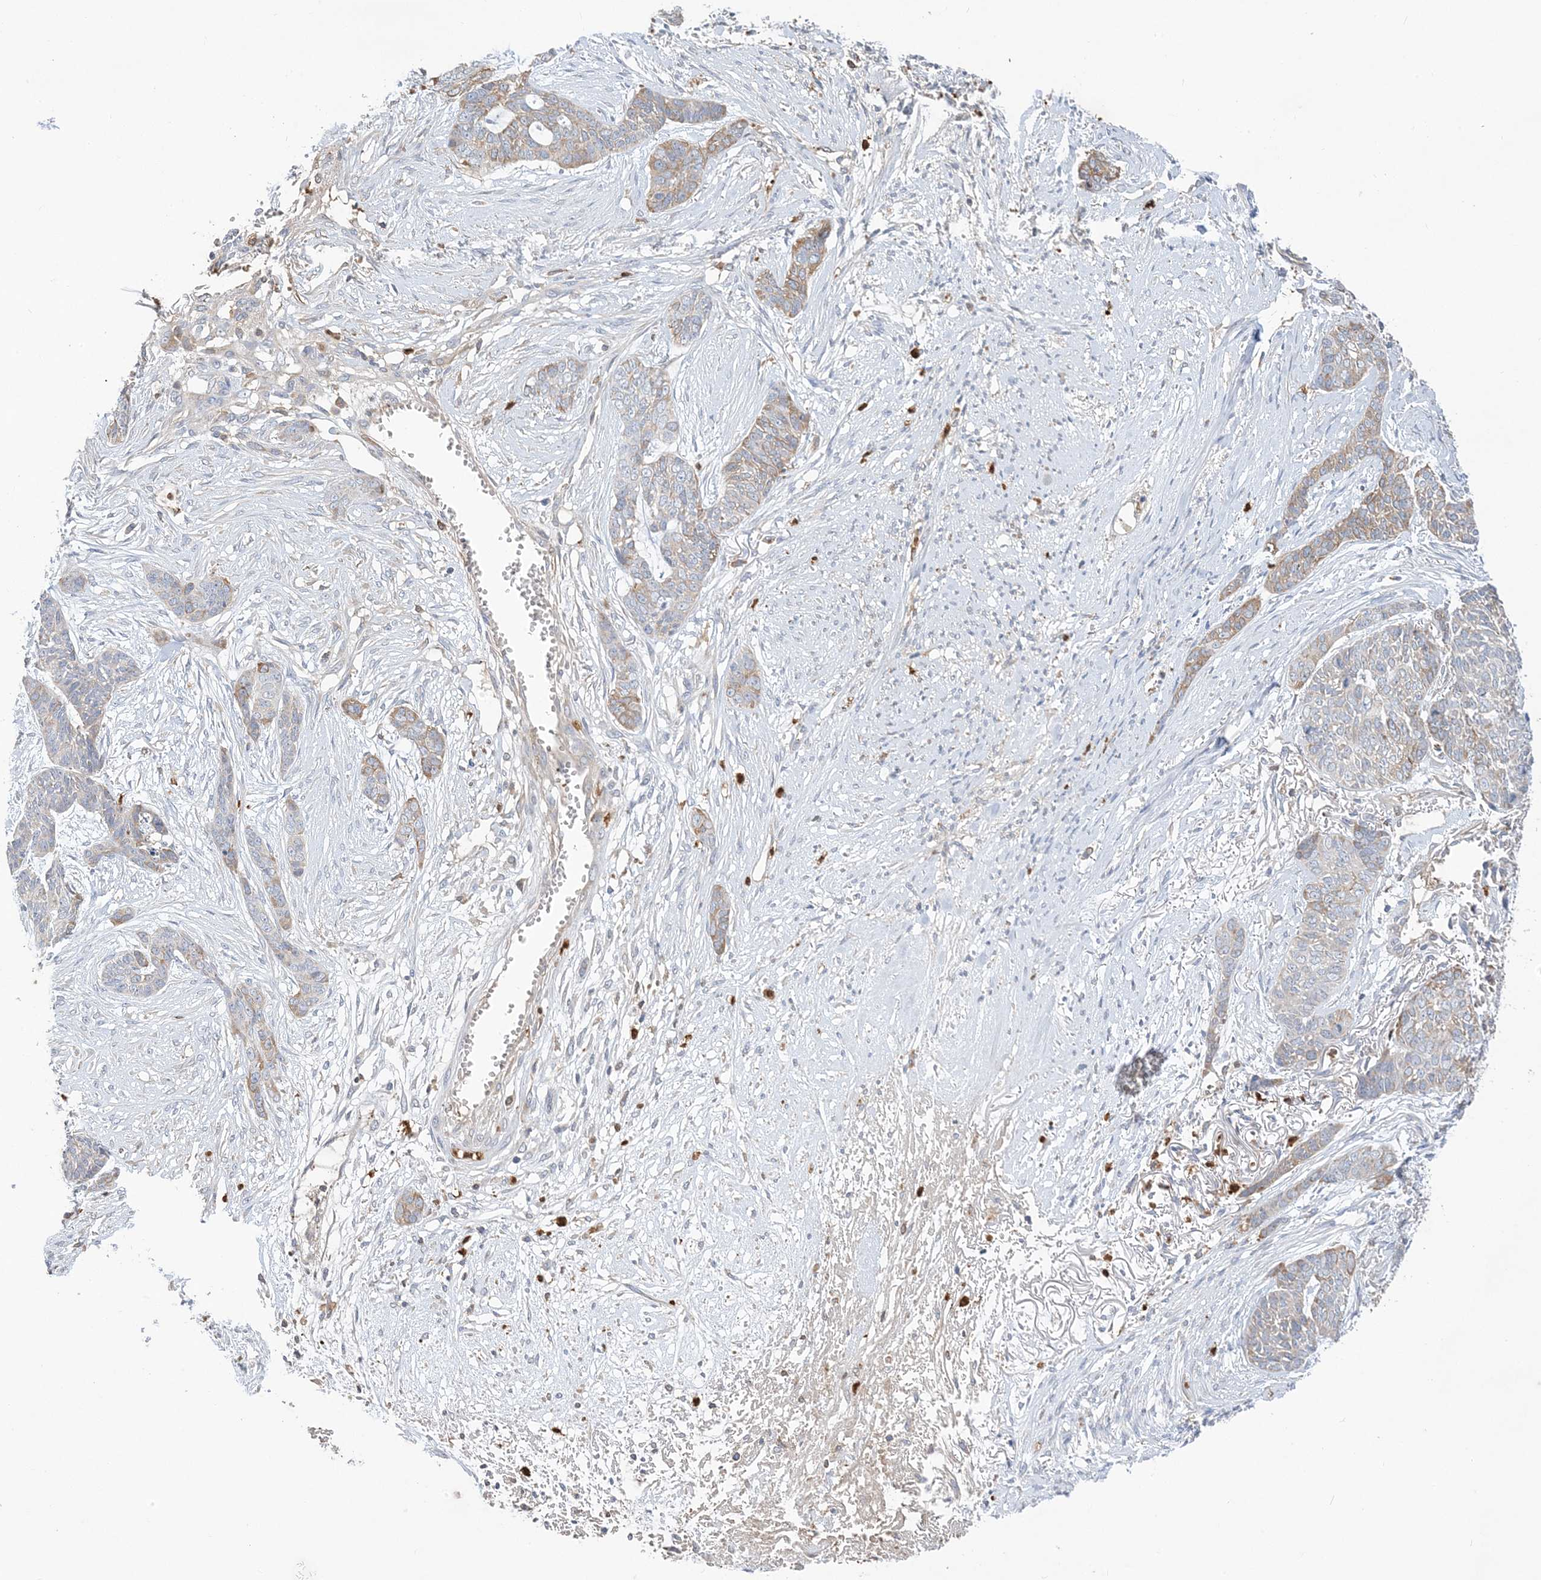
{"staining": {"intensity": "moderate", "quantity": "25%-75%", "location": "cytoplasmic/membranous"}, "tissue": "skin cancer", "cell_type": "Tumor cells", "image_type": "cancer", "snomed": [{"axis": "morphology", "description": "Basal cell carcinoma"}, {"axis": "topography", "description": "Skin"}], "caption": "Immunohistochemistry (IHC) of human skin cancer (basal cell carcinoma) demonstrates medium levels of moderate cytoplasmic/membranous positivity in approximately 25%-75% of tumor cells.", "gene": "DPP9", "patient": {"sex": "female", "age": 64}}